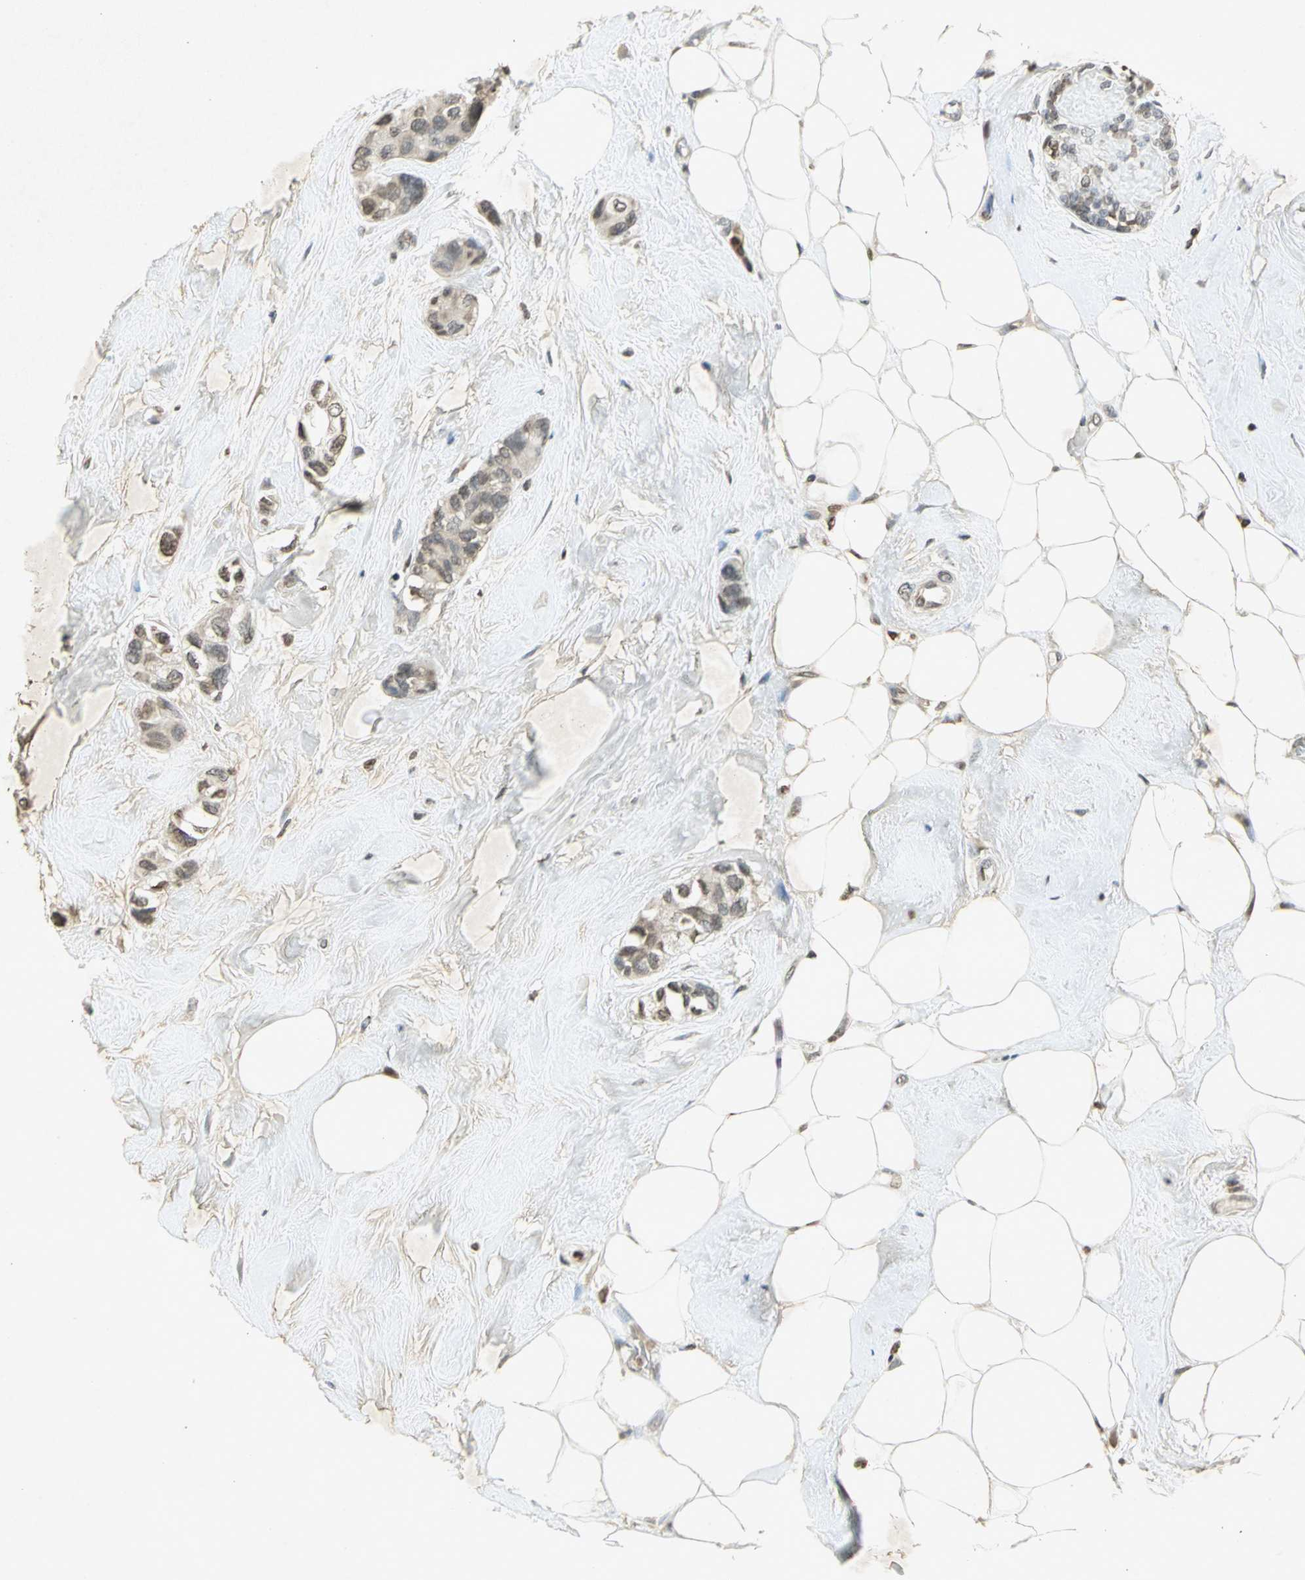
{"staining": {"intensity": "weak", "quantity": "<25%", "location": "cytoplasmic/membranous"}, "tissue": "breast cancer", "cell_type": "Tumor cells", "image_type": "cancer", "snomed": [{"axis": "morphology", "description": "Duct carcinoma"}, {"axis": "topography", "description": "Breast"}], "caption": "The photomicrograph displays no significant staining in tumor cells of breast infiltrating ductal carcinoma.", "gene": "IL16", "patient": {"sex": "female", "age": 51}}